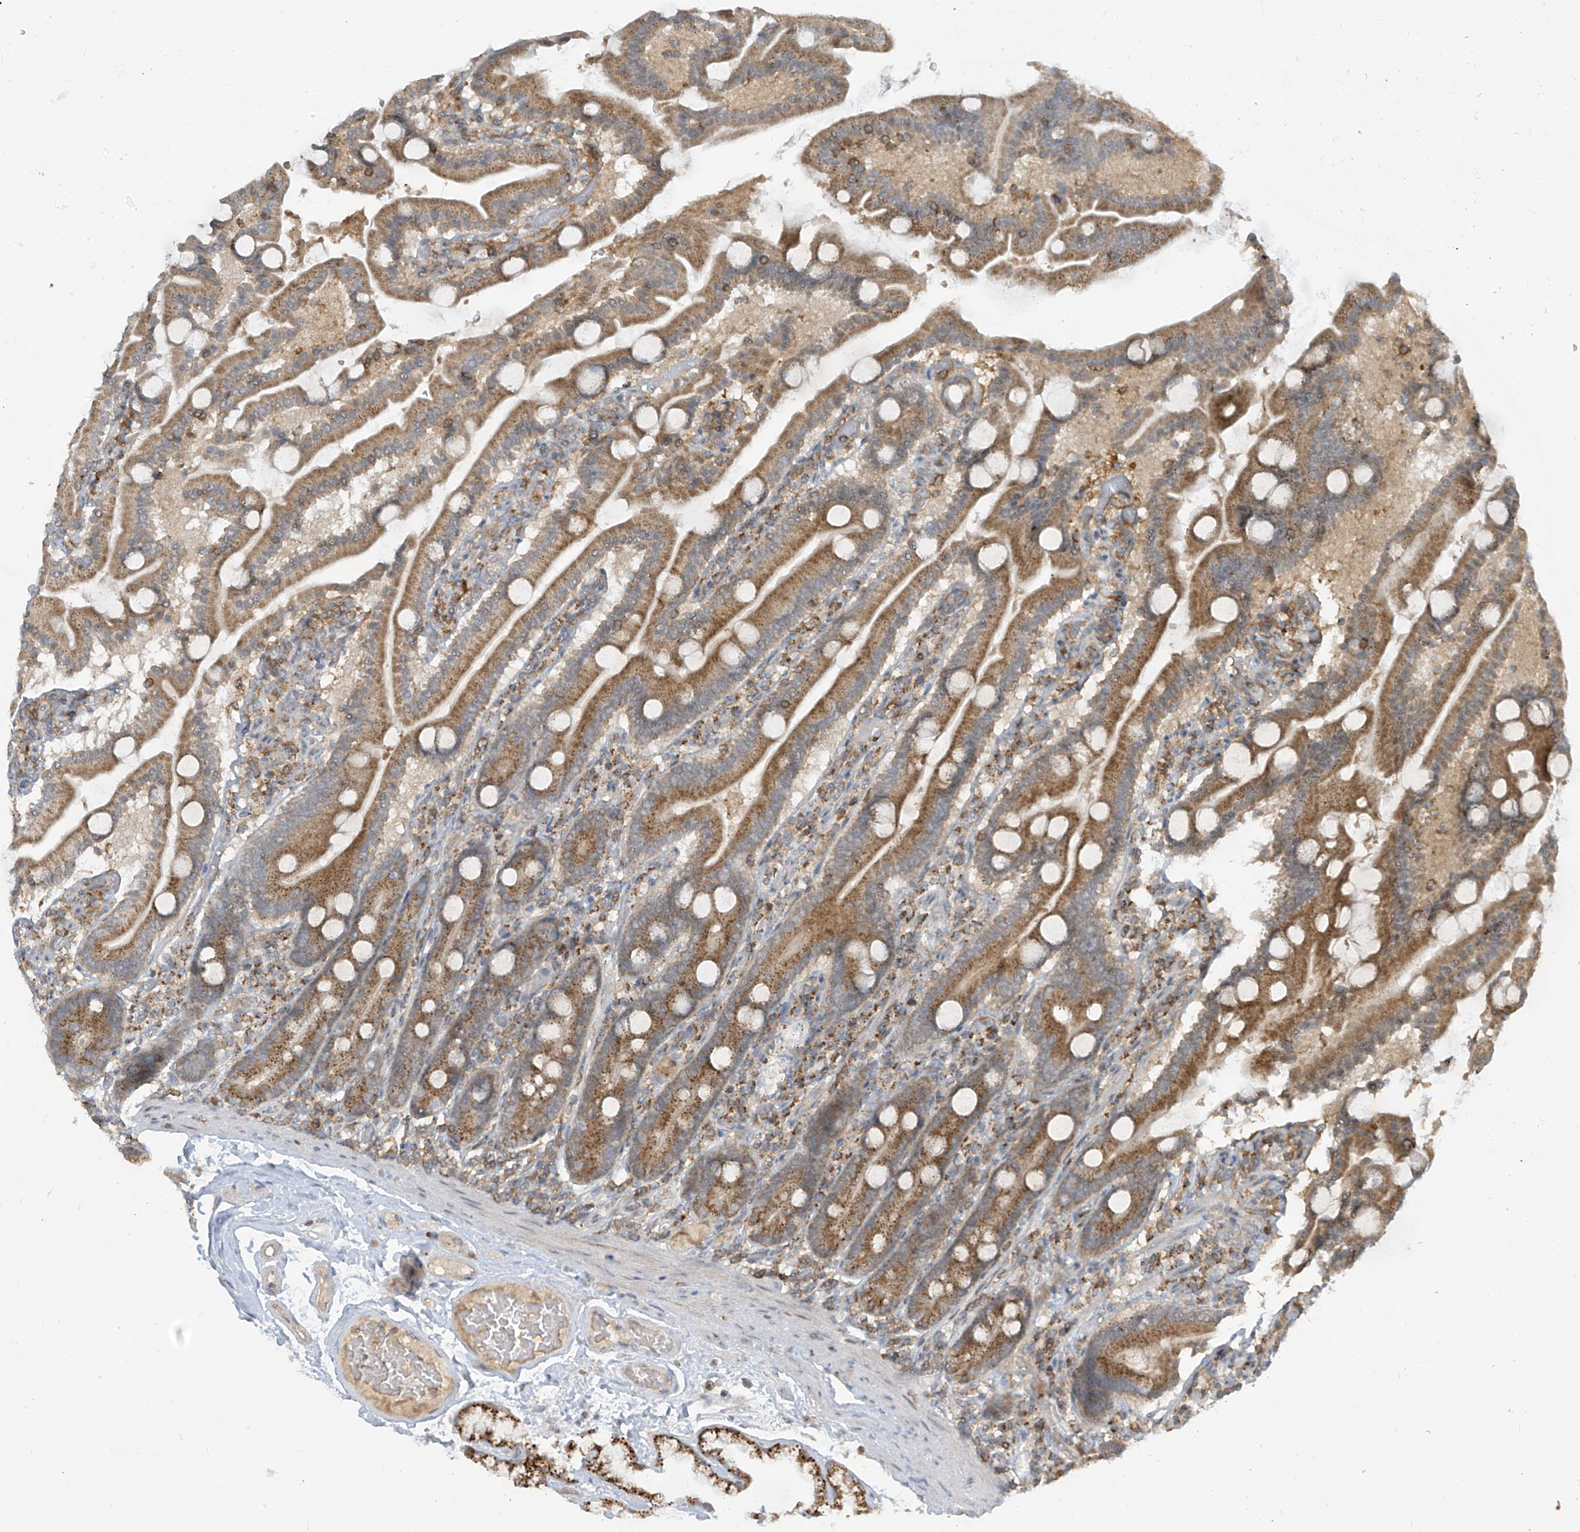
{"staining": {"intensity": "moderate", "quantity": ">75%", "location": "cytoplasmic/membranous"}, "tissue": "duodenum", "cell_type": "Glandular cells", "image_type": "normal", "snomed": [{"axis": "morphology", "description": "Normal tissue, NOS"}, {"axis": "topography", "description": "Duodenum"}], "caption": "A medium amount of moderate cytoplasmic/membranous expression is present in about >75% of glandular cells in normal duodenum.", "gene": "PARVG", "patient": {"sex": "male", "age": 55}}